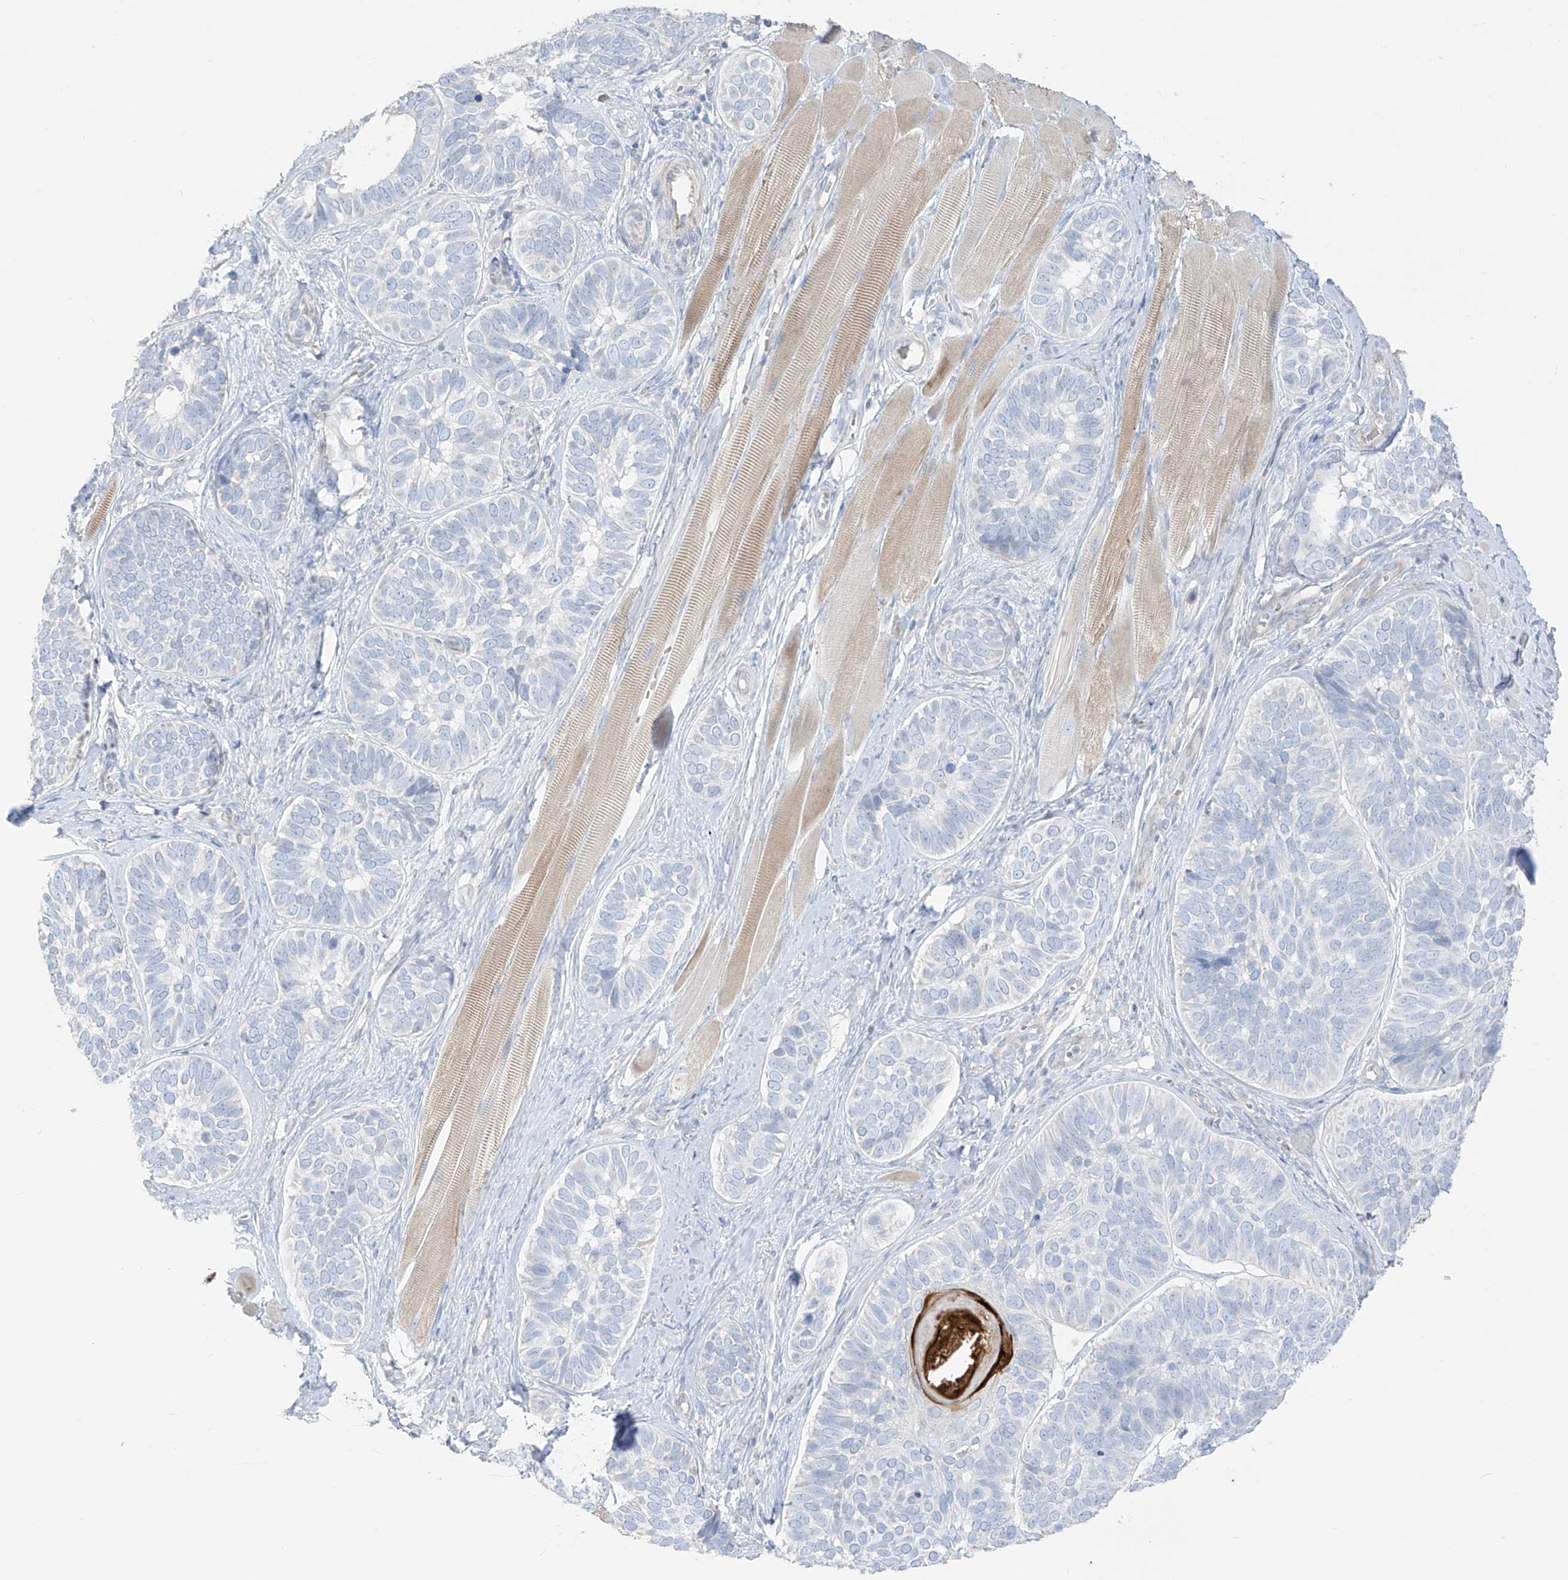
{"staining": {"intensity": "negative", "quantity": "none", "location": "none"}, "tissue": "skin cancer", "cell_type": "Tumor cells", "image_type": "cancer", "snomed": [{"axis": "morphology", "description": "Basal cell carcinoma"}, {"axis": "topography", "description": "Skin"}], "caption": "IHC histopathology image of human skin cancer (basal cell carcinoma) stained for a protein (brown), which shows no expression in tumor cells.", "gene": "ASPRV1", "patient": {"sex": "male", "age": 62}}